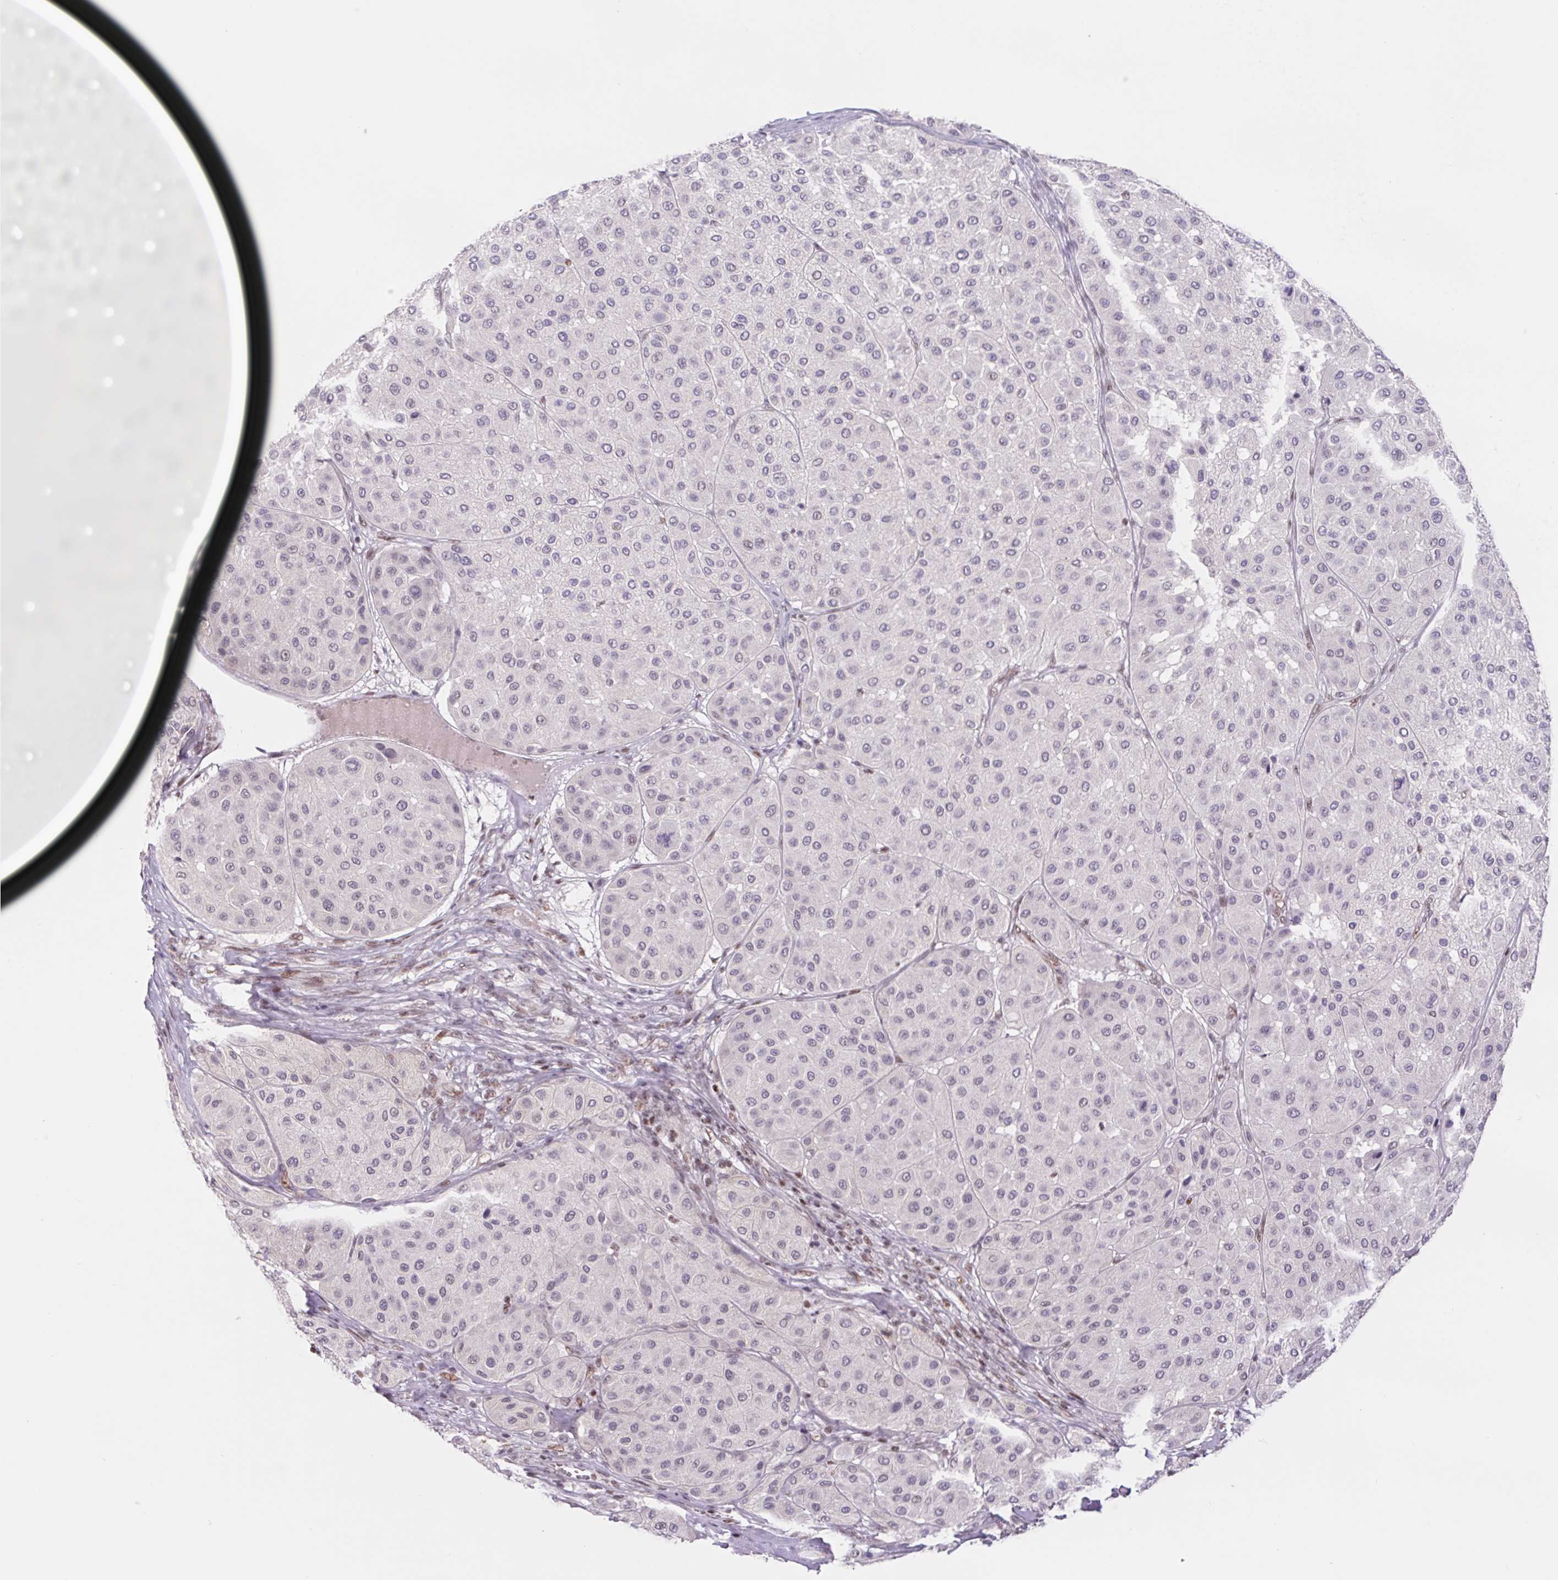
{"staining": {"intensity": "negative", "quantity": "none", "location": "none"}, "tissue": "melanoma", "cell_type": "Tumor cells", "image_type": "cancer", "snomed": [{"axis": "morphology", "description": "Malignant melanoma, Metastatic site"}, {"axis": "topography", "description": "Smooth muscle"}], "caption": "The histopathology image displays no staining of tumor cells in melanoma.", "gene": "TRERF1", "patient": {"sex": "male", "age": 41}}